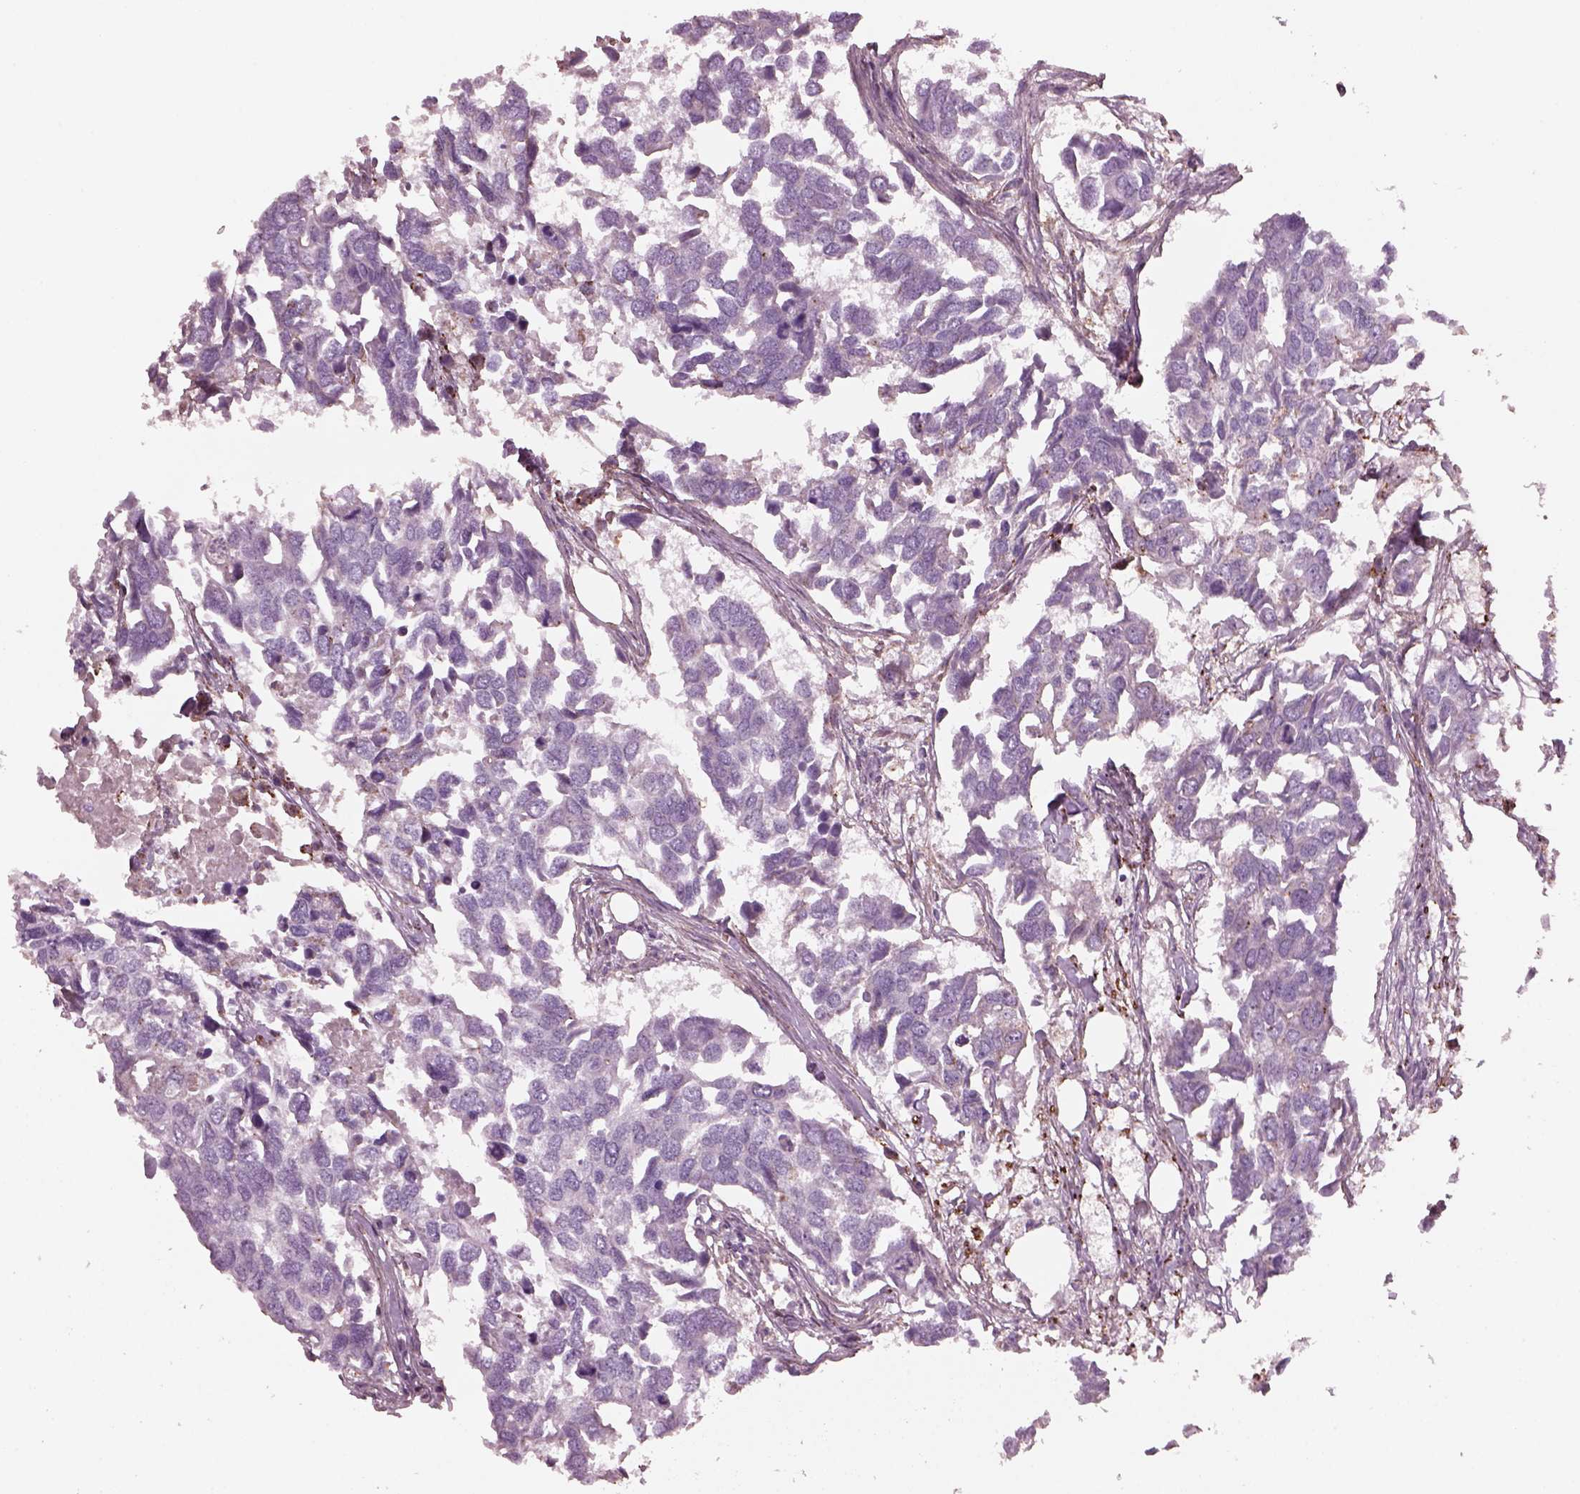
{"staining": {"intensity": "negative", "quantity": "none", "location": "none"}, "tissue": "breast cancer", "cell_type": "Tumor cells", "image_type": "cancer", "snomed": [{"axis": "morphology", "description": "Duct carcinoma"}, {"axis": "topography", "description": "Breast"}], "caption": "Breast cancer stained for a protein using immunohistochemistry (IHC) shows no expression tumor cells.", "gene": "SRI", "patient": {"sex": "female", "age": 83}}